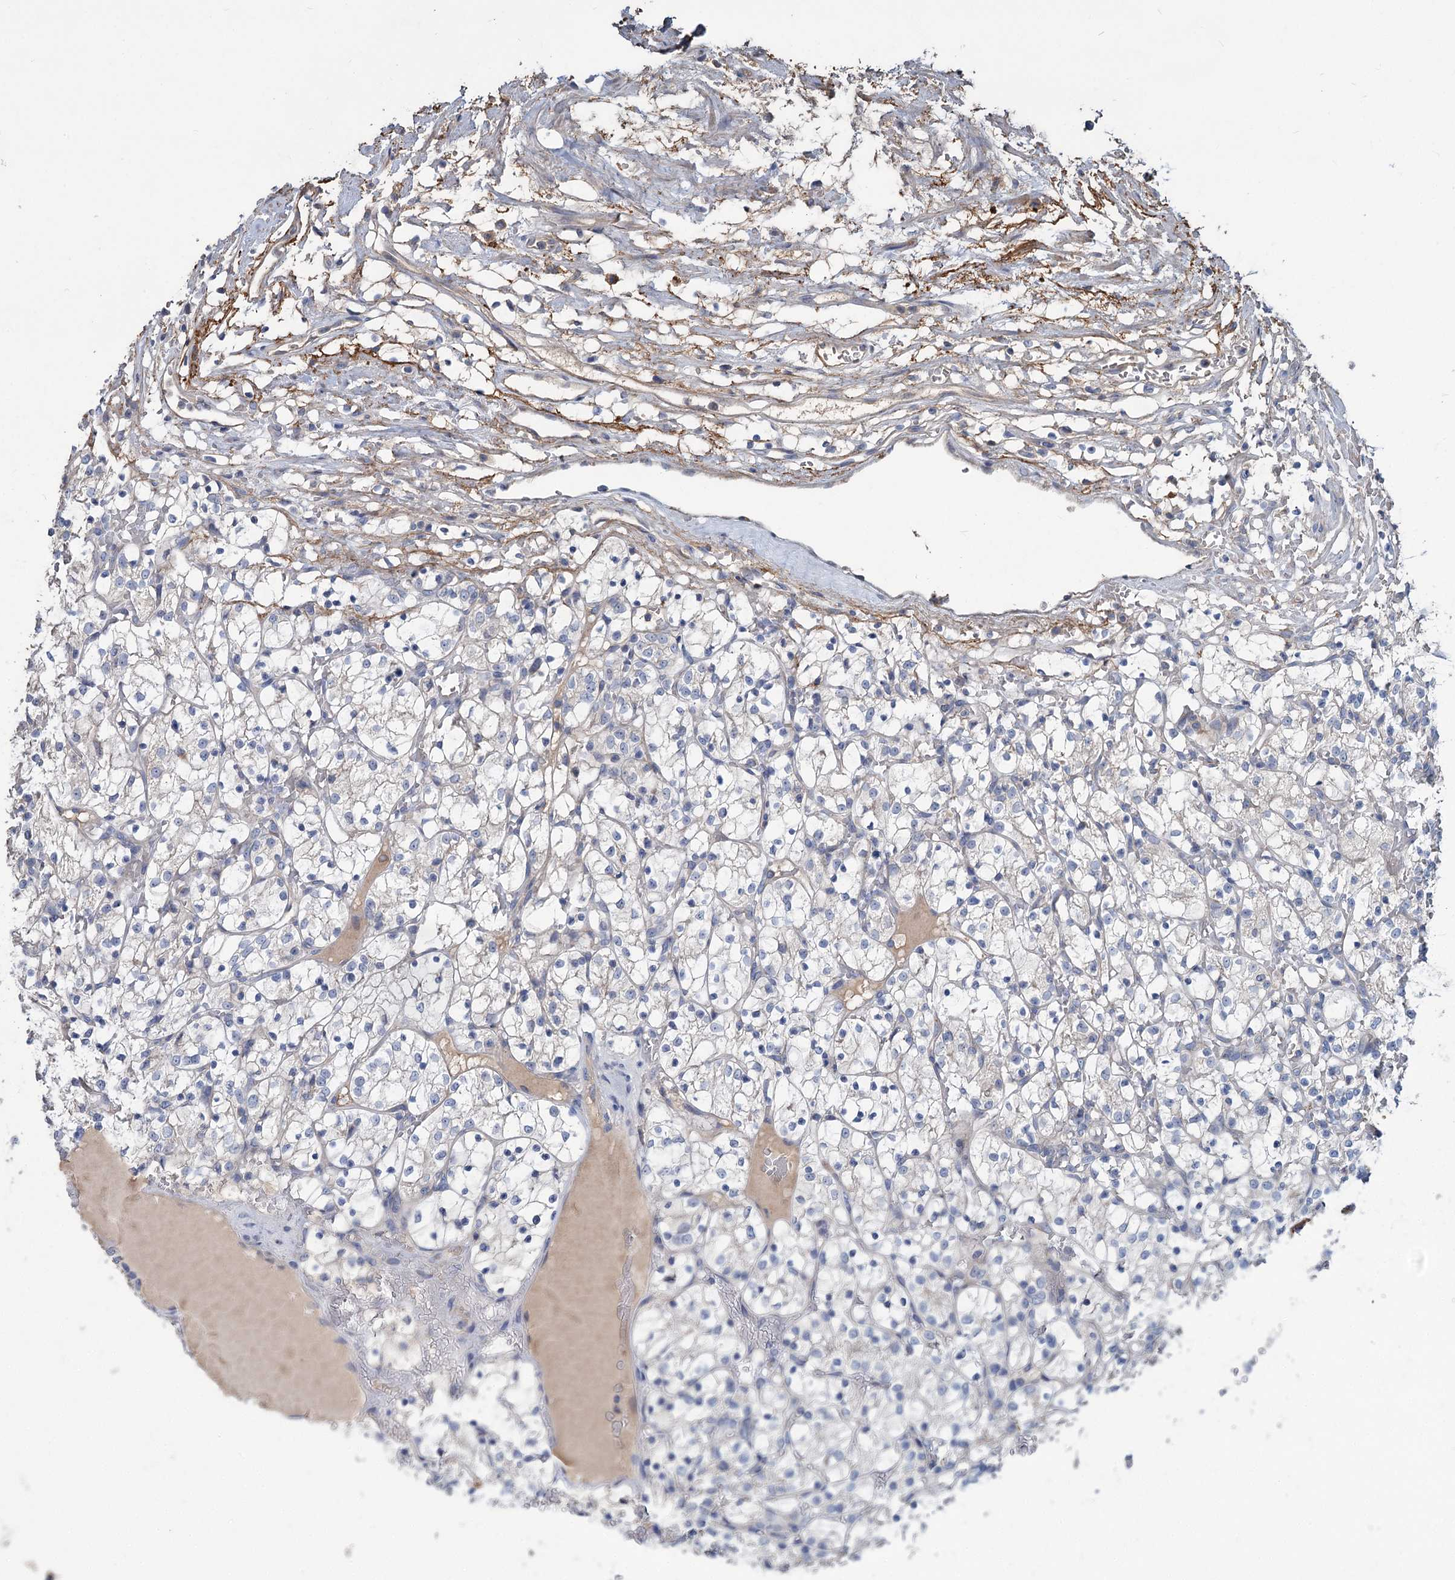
{"staining": {"intensity": "negative", "quantity": "none", "location": "none"}, "tissue": "renal cancer", "cell_type": "Tumor cells", "image_type": "cancer", "snomed": [{"axis": "morphology", "description": "Adenocarcinoma, NOS"}, {"axis": "topography", "description": "Kidney"}], "caption": "High magnification brightfield microscopy of renal adenocarcinoma stained with DAB (brown) and counterstained with hematoxylin (blue): tumor cells show no significant staining.", "gene": "URAD", "patient": {"sex": "female", "age": 69}}